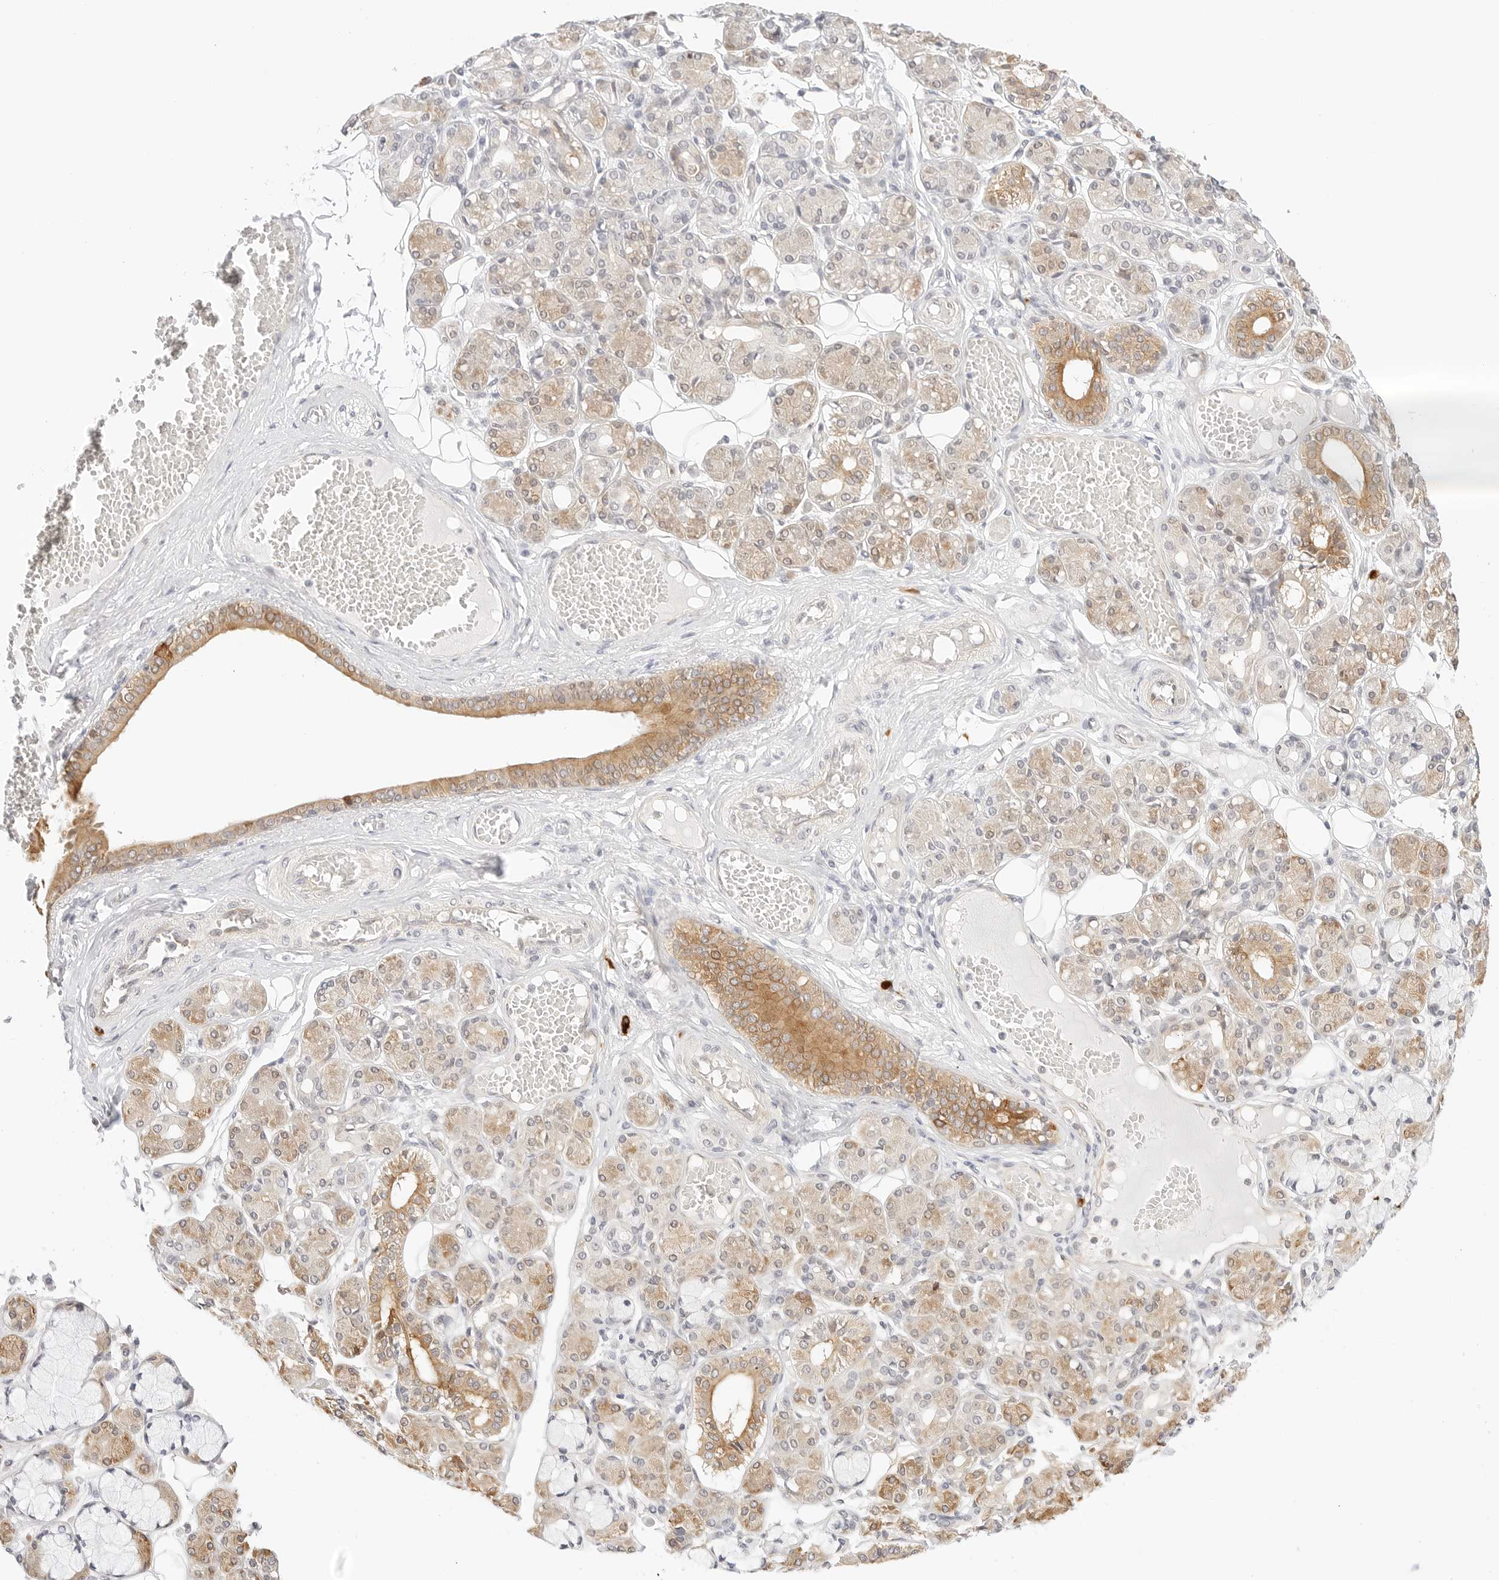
{"staining": {"intensity": "moderate", "quantity": "25%-75%", "location": "cytoplasmic/membranous"}, "tissue": "salivary gland", "cell_type": "Glandular cells", "image_type": "normal", "snomed": [{"axis": "morphology", "description": "Normal tissue, NOS"}, {"axis": "topography", "description": "Salivary gland"}], "caption": "Glandular cells exhibit moderate cytoplasmic/membranous positivity in approximately 25%-75% of cells in normal salivary gland. (DAB (3,3'-diaminobenzidine) = brown stain, brightfield microscopy at high magnification).", "gene": "TEKT2", "patient": {"sex": "male", "age": 63}}